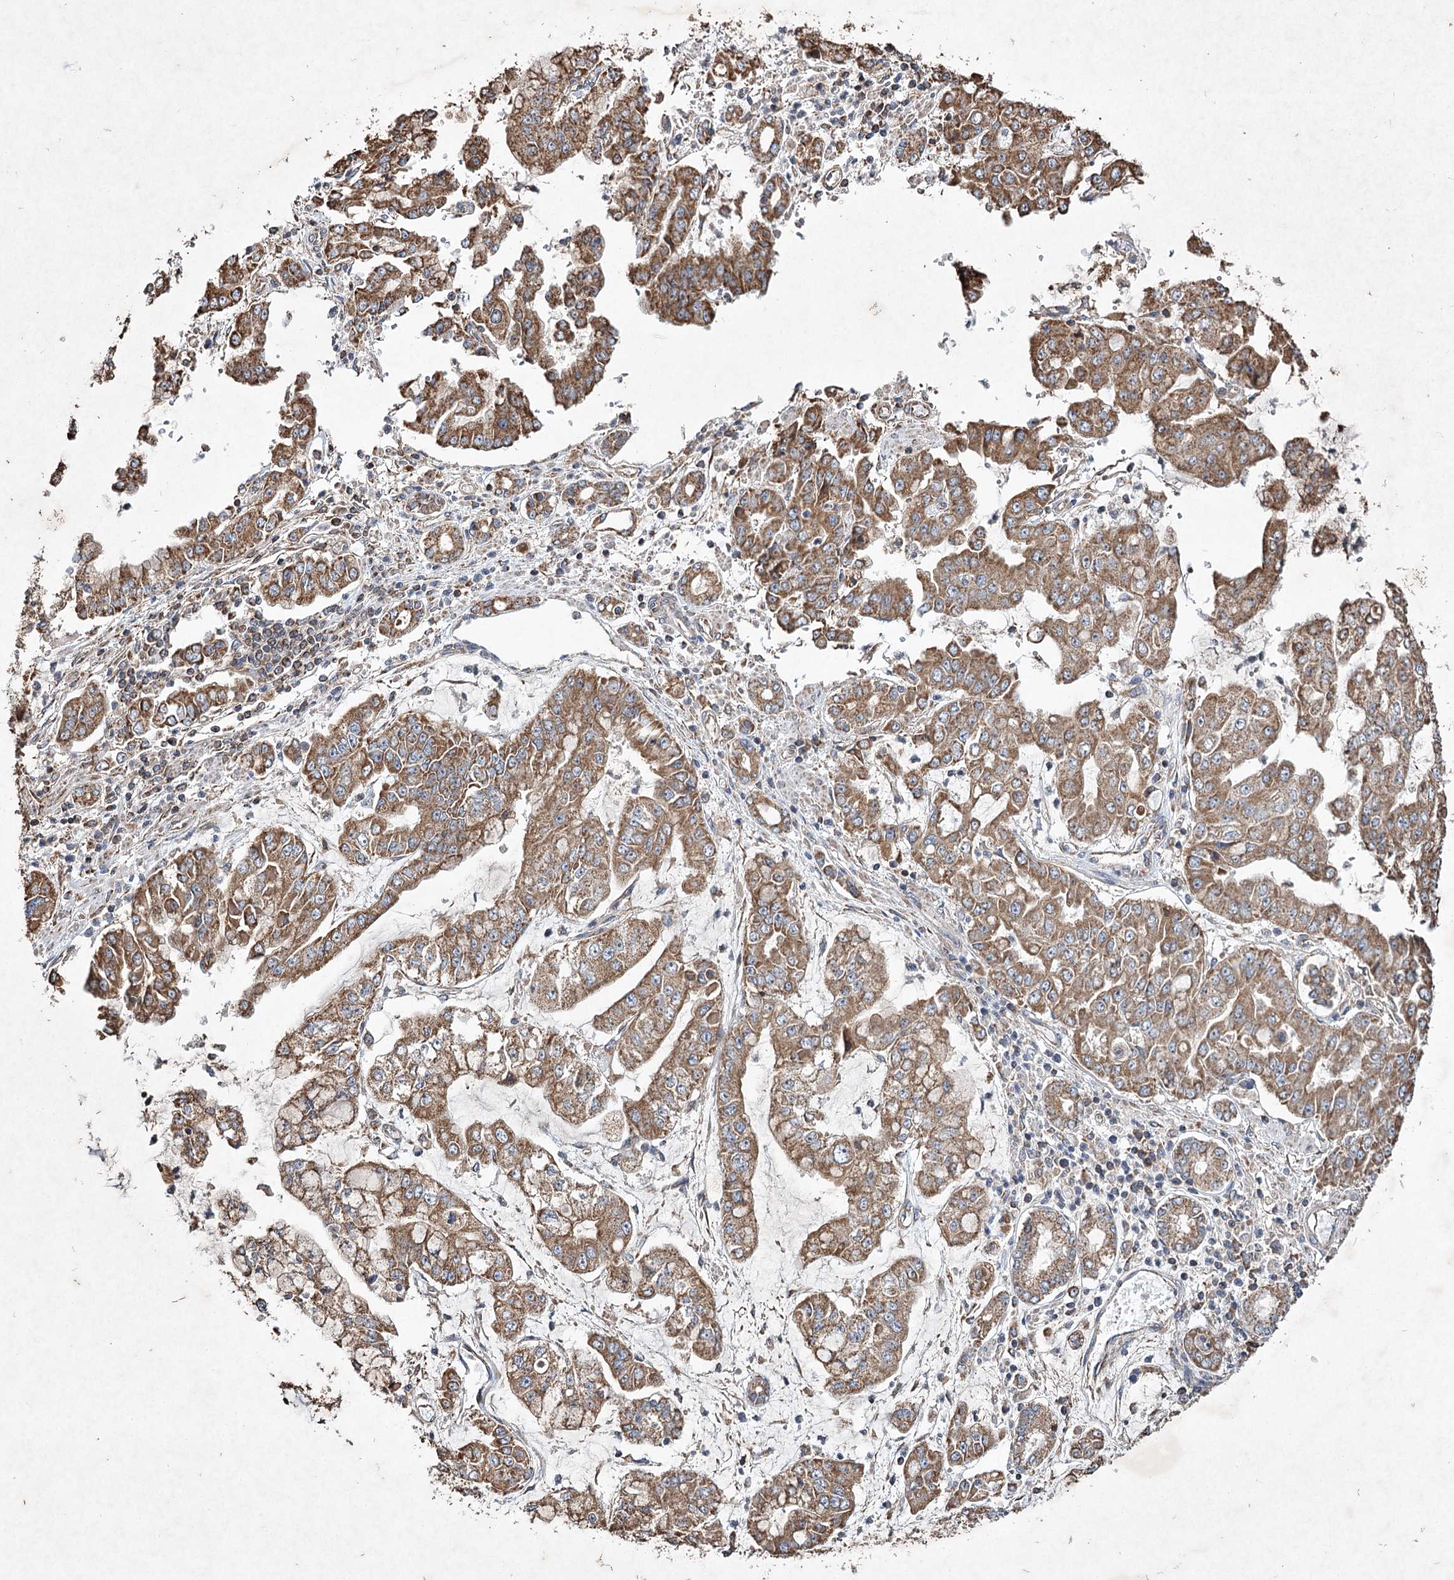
{"staining": {"intensity": "moderate", "quantity": ">75%", "location": "cytoplasmic/membranous"}, "tissue": "stomach cancer", "cell_type": "Tumor cells", "image_type": "cancer", "snomed": [{"axis": "morphology", "description": "Adenocarcinoma, NOS"}, {"axis": "topography", "description": "Stomach"}], "caption": "A micrograph of stomach cancer stained for a protein reveals moderate cytoplasmic/membranous brown staining in tumor cells.", "gene": "PIK3CB", "patient": {"sex": "male", "age": 76}}